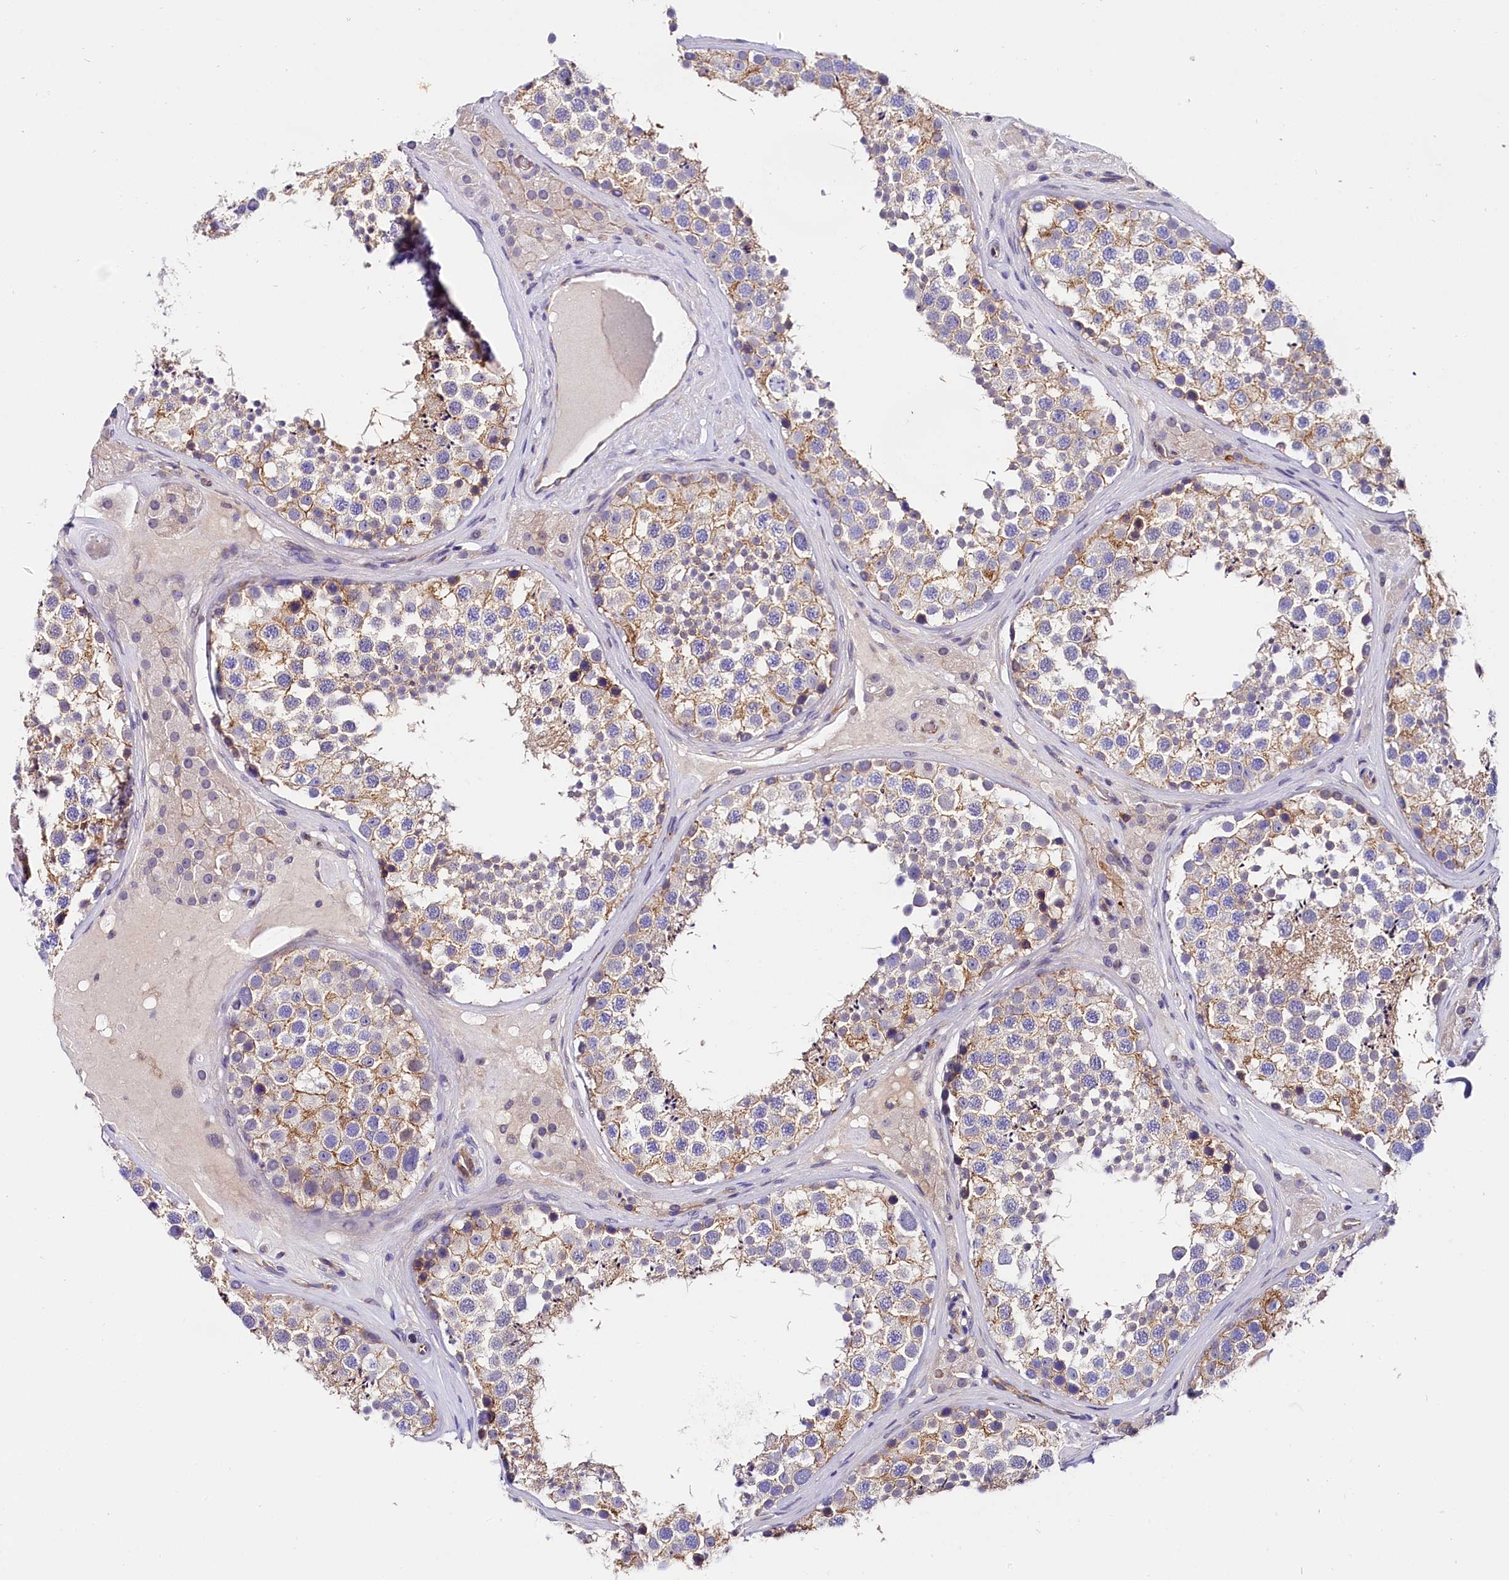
{"staining": {"intensity": "moderate", "quantity": "25%-75%", "location": "cytoplasmic/membranous"}, "tissue": "testis", "cell_type": "Cells in seminiferous ducts", "image_type": "normal", "snomed": [{"axis": "morphology", "description": "Normal tissue, NOS"}, {"axis": "topography", "description": "Testis"}], "caption": "A micrograph of testis stained for a protein exhibits moderate cytoplasmic/membranous brown staining in cells in seminiferous ducts.", "gene": "OAS3", "patient": {"sex": "male", "age": 46}}